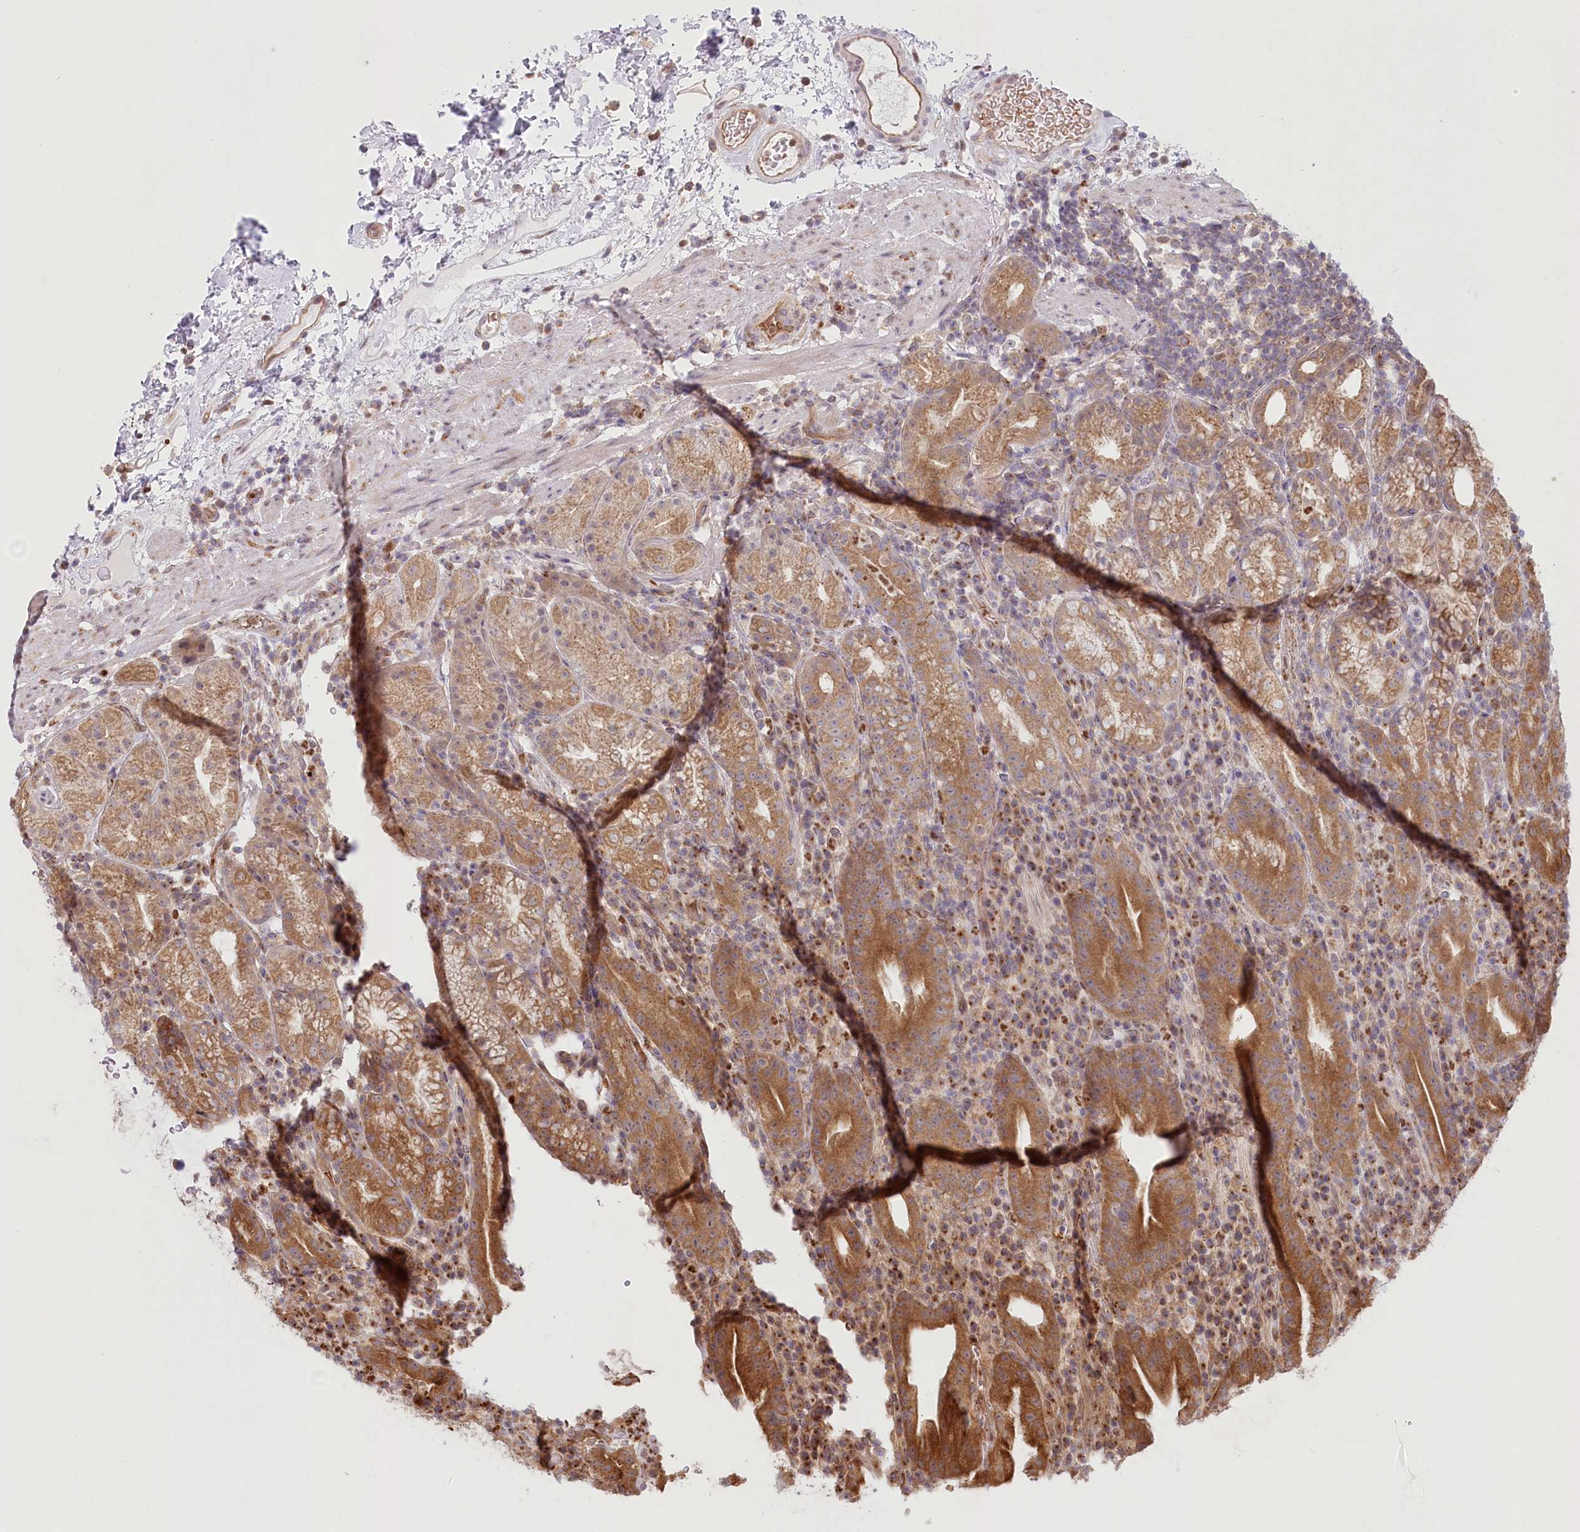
{"staining": {"intensity": "moderate", "quantity": "25%-75%", "location": "cytoplasmic/membranous"}, "tissue": "stomach", "cell_type": "Glandular cells", "image_type": "normal", "snomed": [{"axis": "morphology", "description": "Normal tissue, NOS"}, {"axis": "morphology", "description": "Inflammation, NOS"}, {"axis": "topography", "description": "Stomach"}], "caption": "IHC of unremarkable human stomach exhibits medium levels of moderate cytoplasmic/membranous positivity in approximately 25%-75% of glandular cells.", "gene": "COMMD3", "patient": {"sex": "male", "age": 79}}